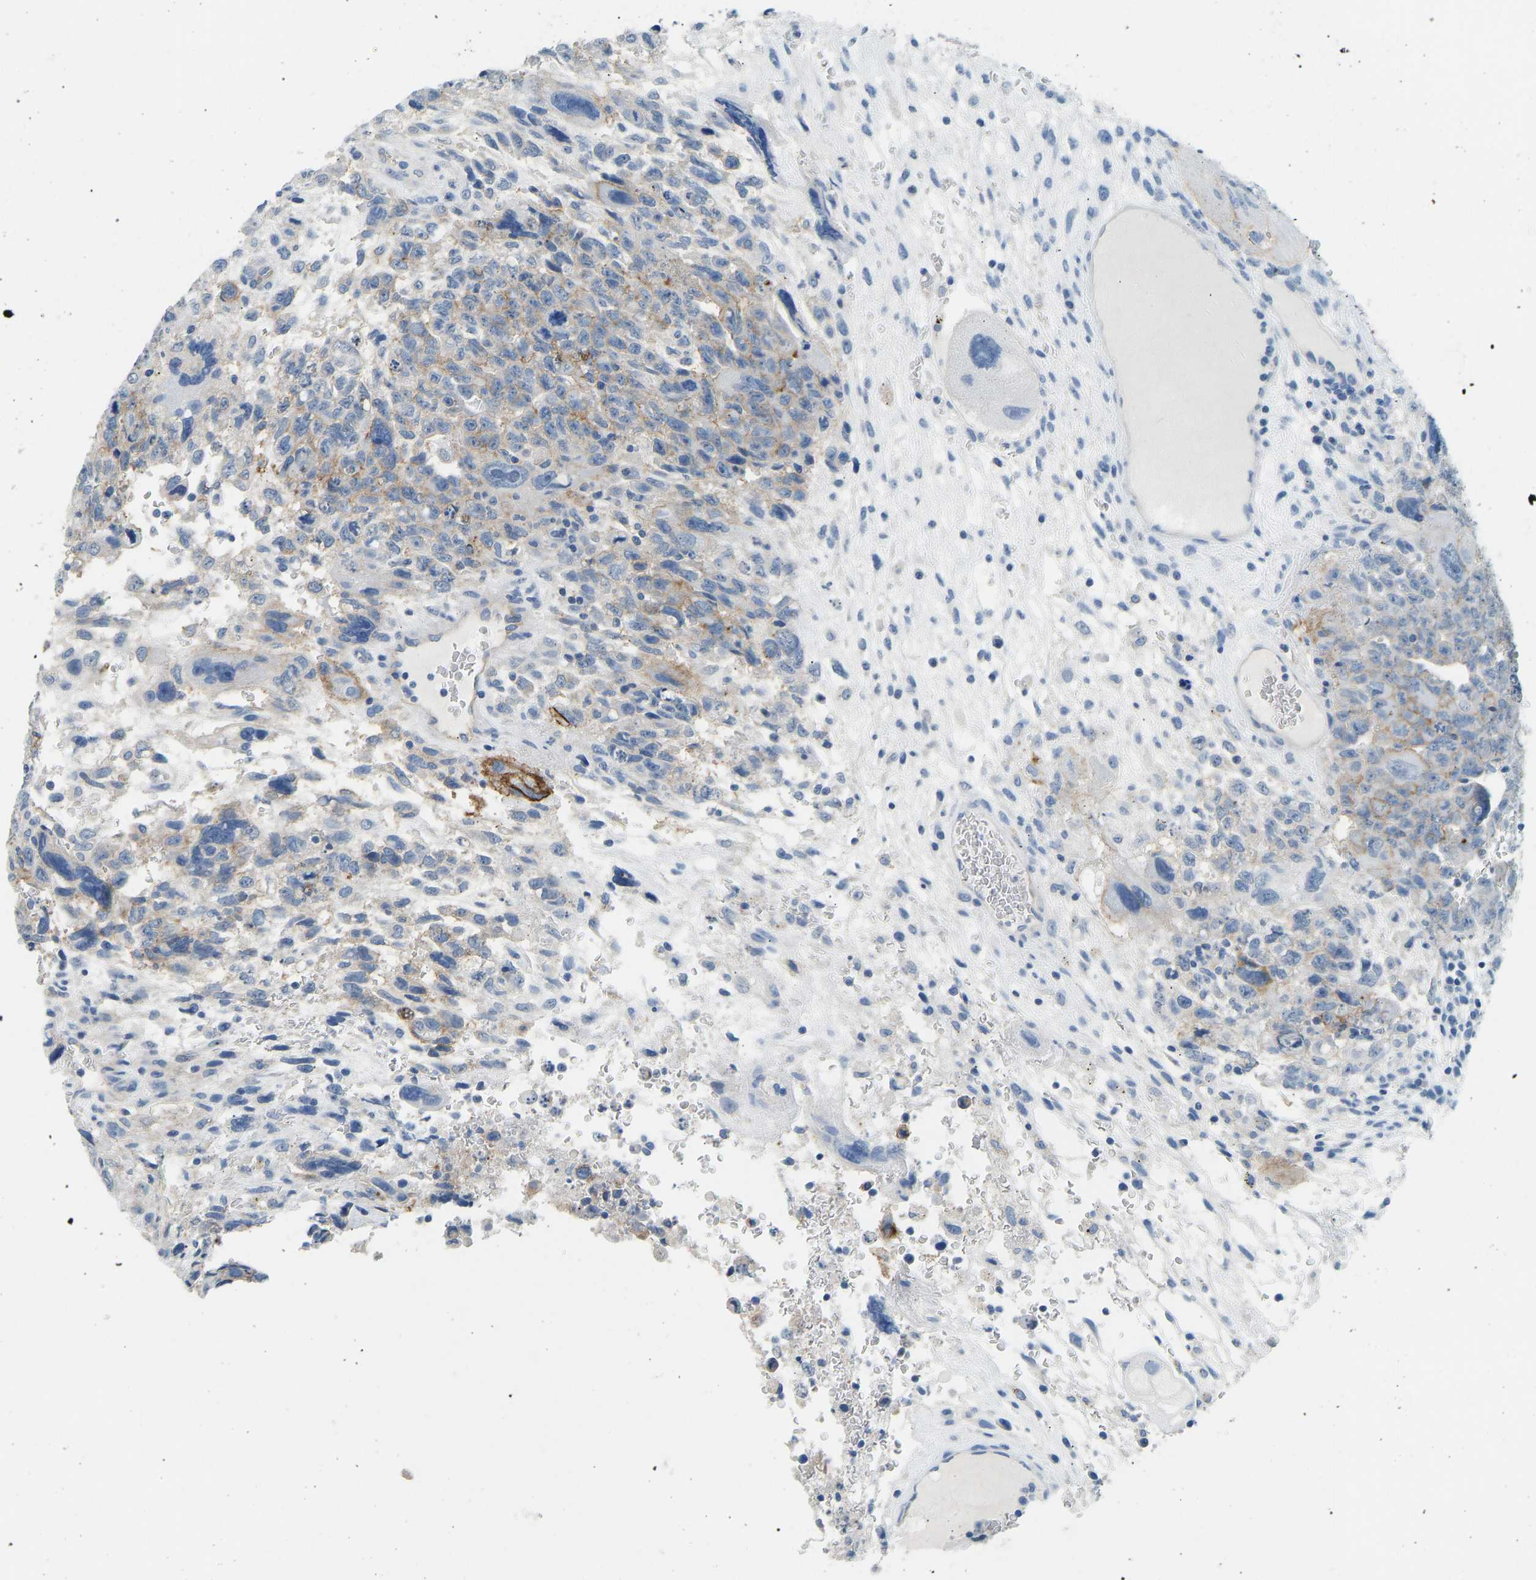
{"staining": {"intensity": "moderate", "quantity": "<25%", "location": "cytoplasmic/membranous"}, "tissue": "testis cancer", "cell_type": "Tumor cells", "image_type": "cancer", "snomed": [{"axis": "morphology", "description": "Carcinoma, Embryonal, NOS"}, {"axis": "topography", "description": "Testis"}], "caption": "Moderate cytoplasmic/membranous protein positivity is identified in about <25% of tumor cells in testis cancer (embryonal carcinoma). (Stains: DAB (3,3'-diaminobenzidine) in brown, nuclei in blue, Microscopy: brightfield microscopy at high magnification).", "gene": "ATP1A1", "patient": {"sex": "male", "age": 28}}